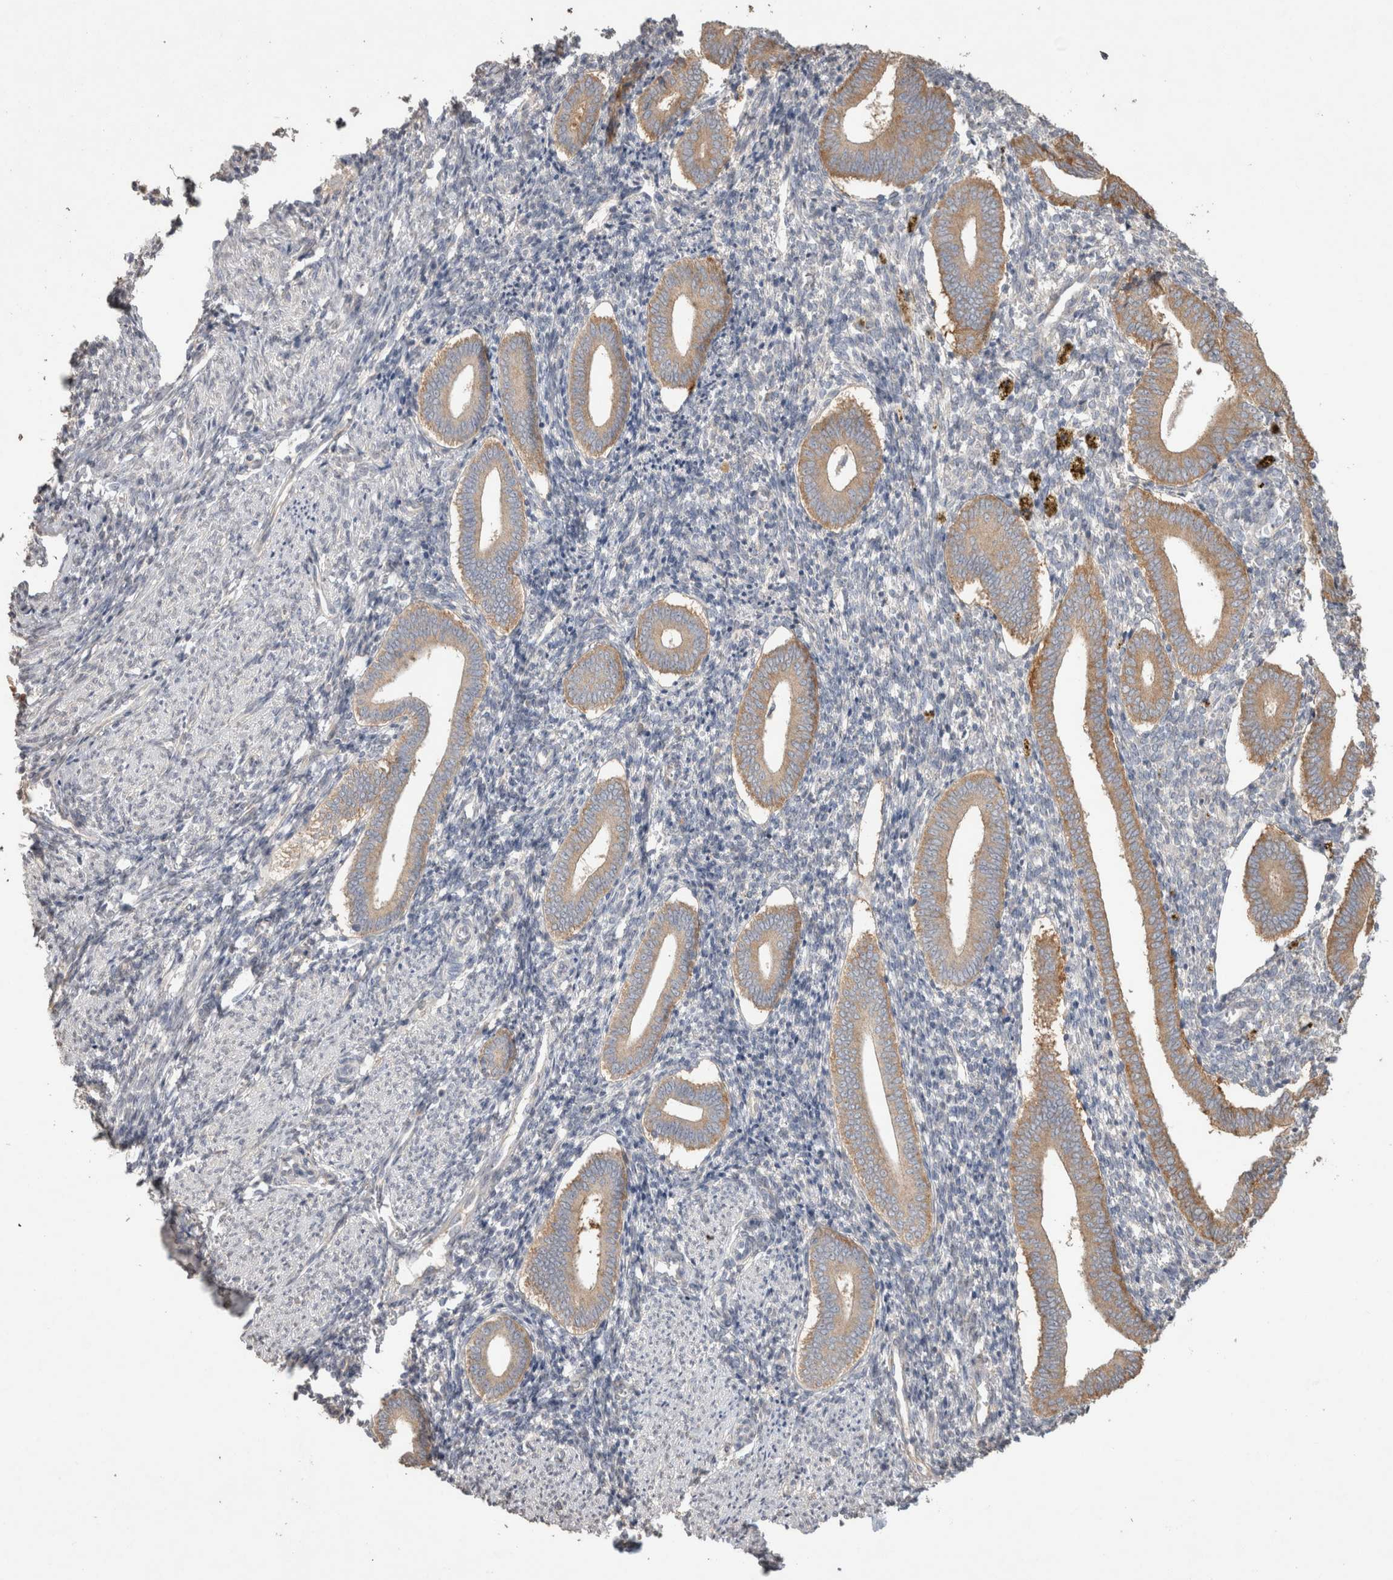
{"staining": {"intensity": "negative", "quantity": "none", "location": "none"}, "tissue": "endometrium", "cell_type": "Cells in endometrial stroma", "image_type": "normal", "snomed": [{"axis": "morphology", "description": "Normal tissue, NOS"}, {"axis": "topography", "description": "Uterus"}, {"axis": "topography", "description": "Endometrium"}], "caption": "An IHC micrograph of benign endometrium is shown. There is no staining in cells in endometrial stroma of endometrium. (Immunohistochemistry, brightfield microscopy, high magnification).", "gene": "NAALADL2", "patient": {"sex": "female", "age": 33}}